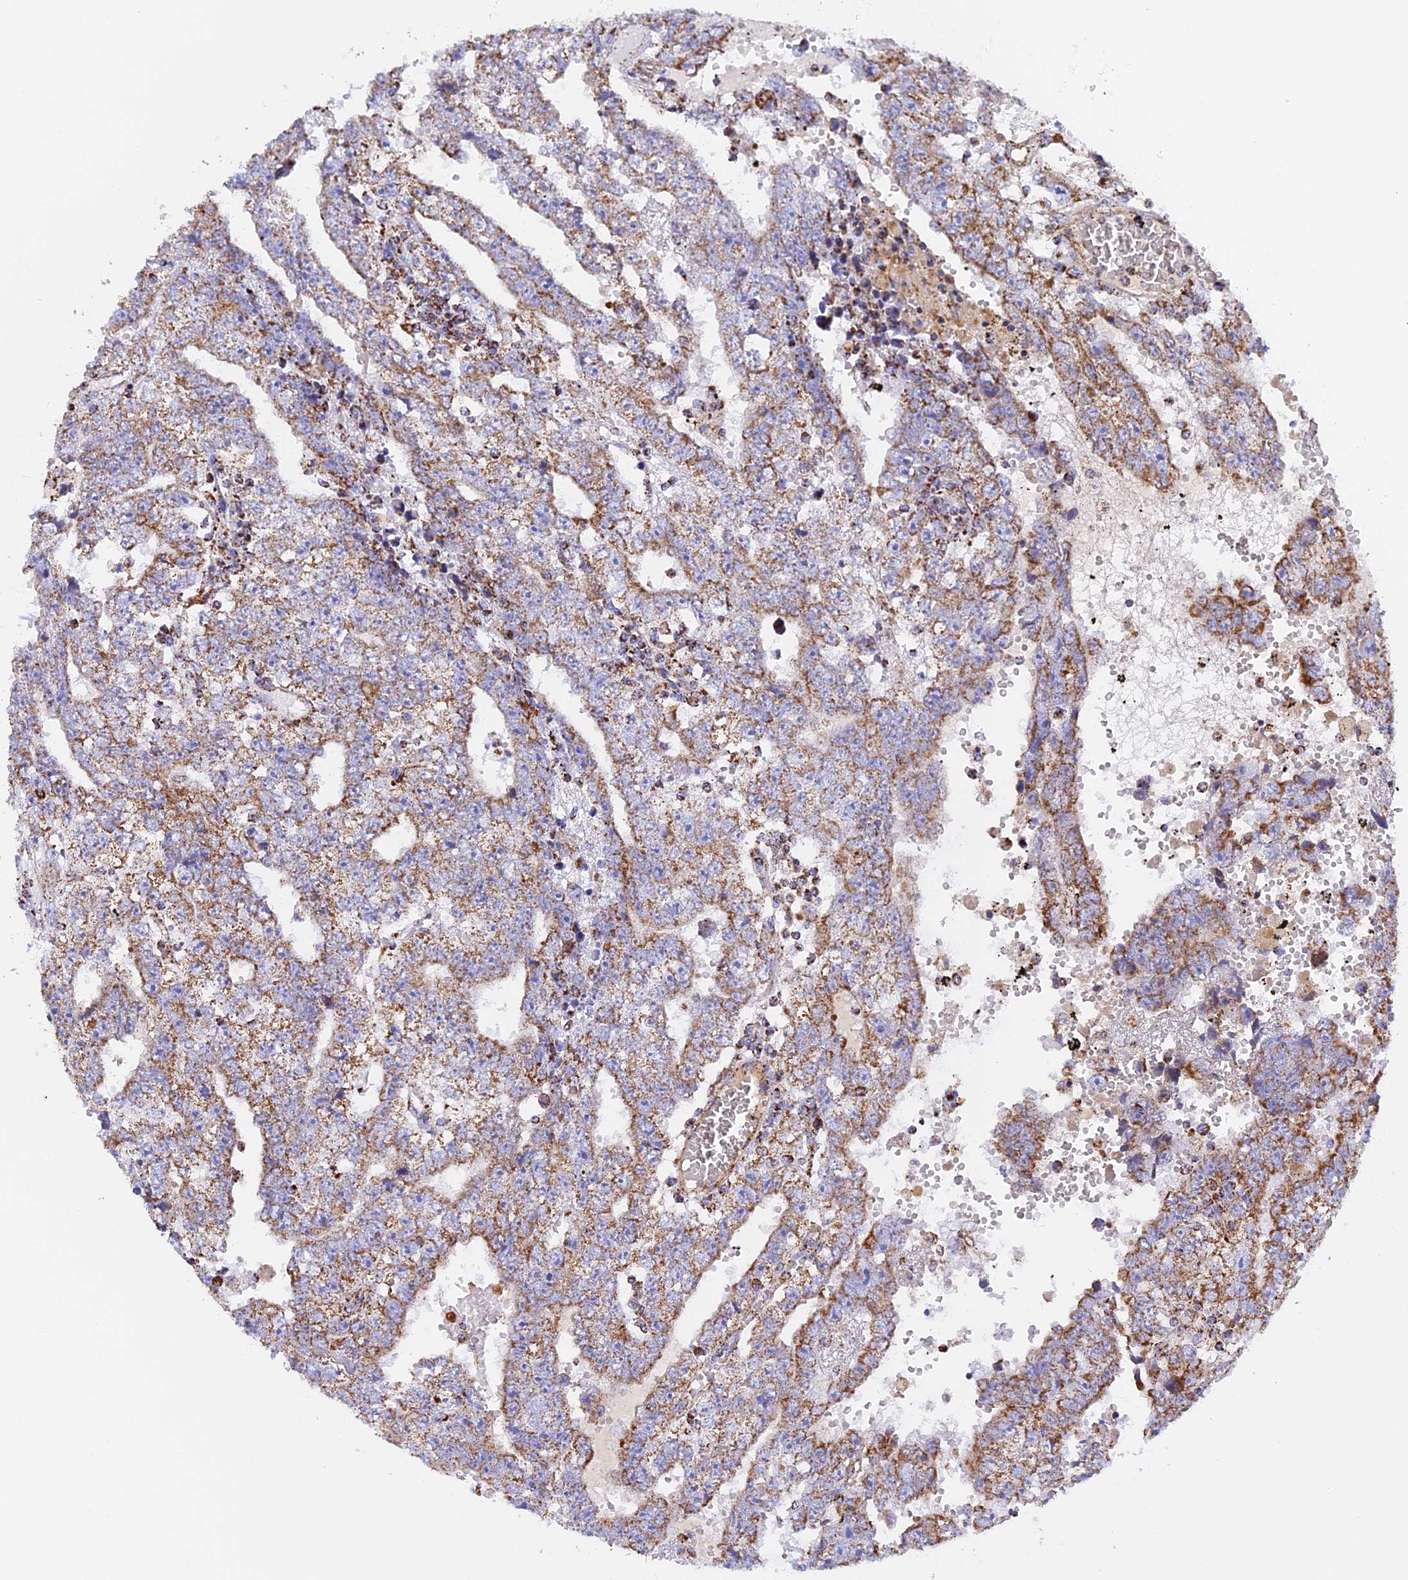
{"staining": {"intensity": "moderate", "quantity": "25%-75%", "location": "cytoplasmic/membranous"}, "tissue": "testis cancer", "cell_type": "Tumor cells", "image_type": "cancer", "snomed": [{"axis": "morphology", "description": "Carcinoma, Embryonal, NOS"}, {"axis": "topography", "description": "Testis"}], "caption": "An IHC image of neoplastic tissue is shown. Protein staining in brown highlights moderate cytoplasmic/membranous positivity in testis embryonal carcinoma within tumor cells.", "gene": "KCNG1", "patient": {"sex": "male", "age": 25}}